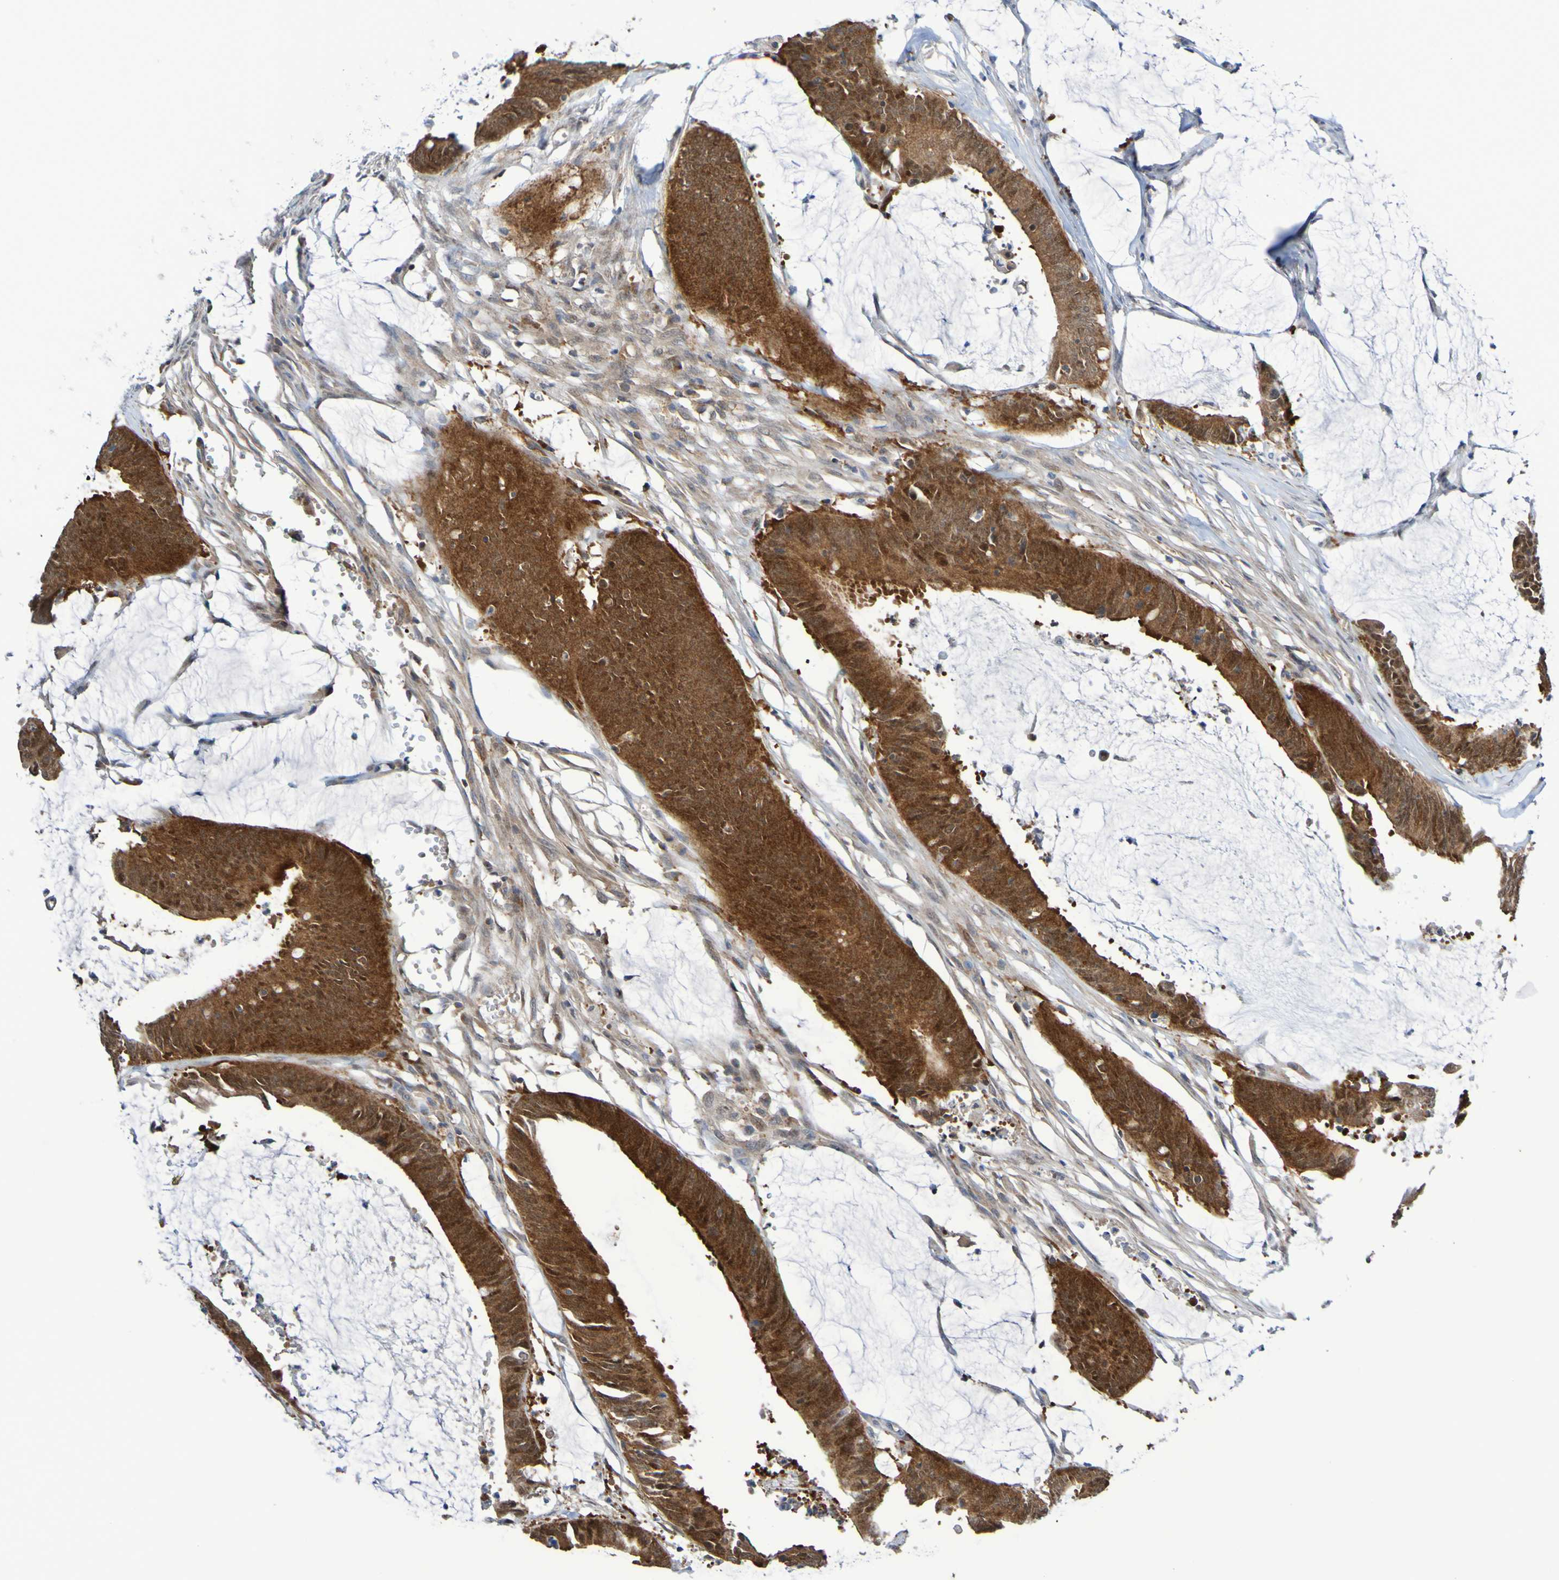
{"staining": {"intensity": "strong", "quantity": ">75%", "location": "cytoplasmic/membranous"}, "tissue": "colorectal cancer", "cell_type": "Tumor cells", "image_type": "cancer", "snomed": [{"axis": "morphology", "description": "Adenocarcinoma, NOS"}, {"axis": "topography", "description": "Rectum"}], "caption": "A brown stain labels strong cytoplasmic/membranous expression of a protein in colorectal cancer (adenocarcinoma) tumor cells.", "gene": "ATIC", "patient": {"sex": "female", "age": 66}}